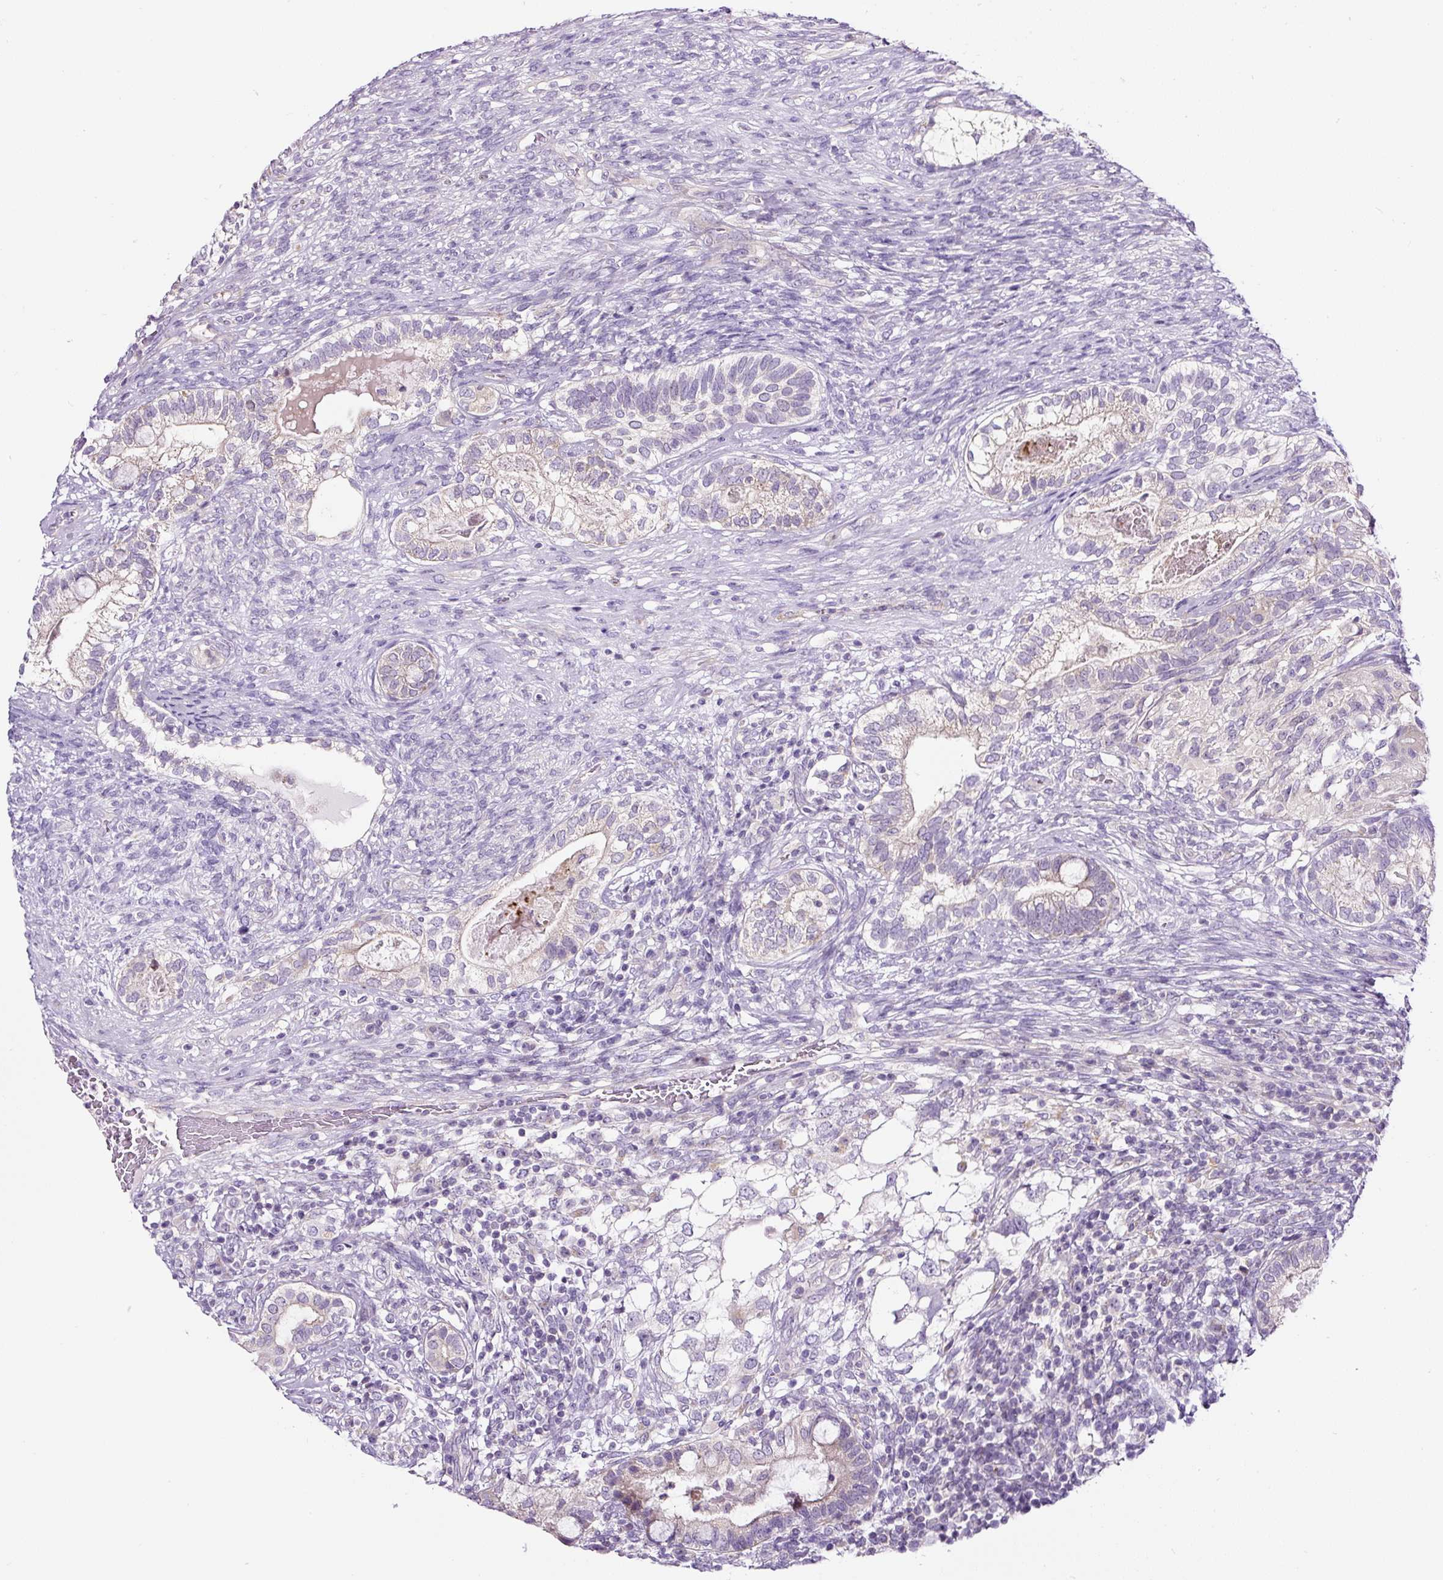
{"staining": {"intensity": "negative", "quantity": "none", "location": "none"}, "tissue": "testis cancer", "cell_type": "Tumor cells", "image_type": "cancer", "snomed": [{"axis": "morphology", "description": "Seminoma, NOS"}, {"axis": "morphology", "description": "Carcinoma, Embryonal, NOS"}, {"axis": "topography", "description": "Testis"}], "caption": "Tumor cells show no significant protein expression in testis embryonal carcinoma. The staining was performed using DAB to visualize the protein expression in brown, while the nuclei were stained in blue with hematoxylin (Magnification: 20x).", "gene": "HPS4", "patient": {"sex": "male", "age": 41}}